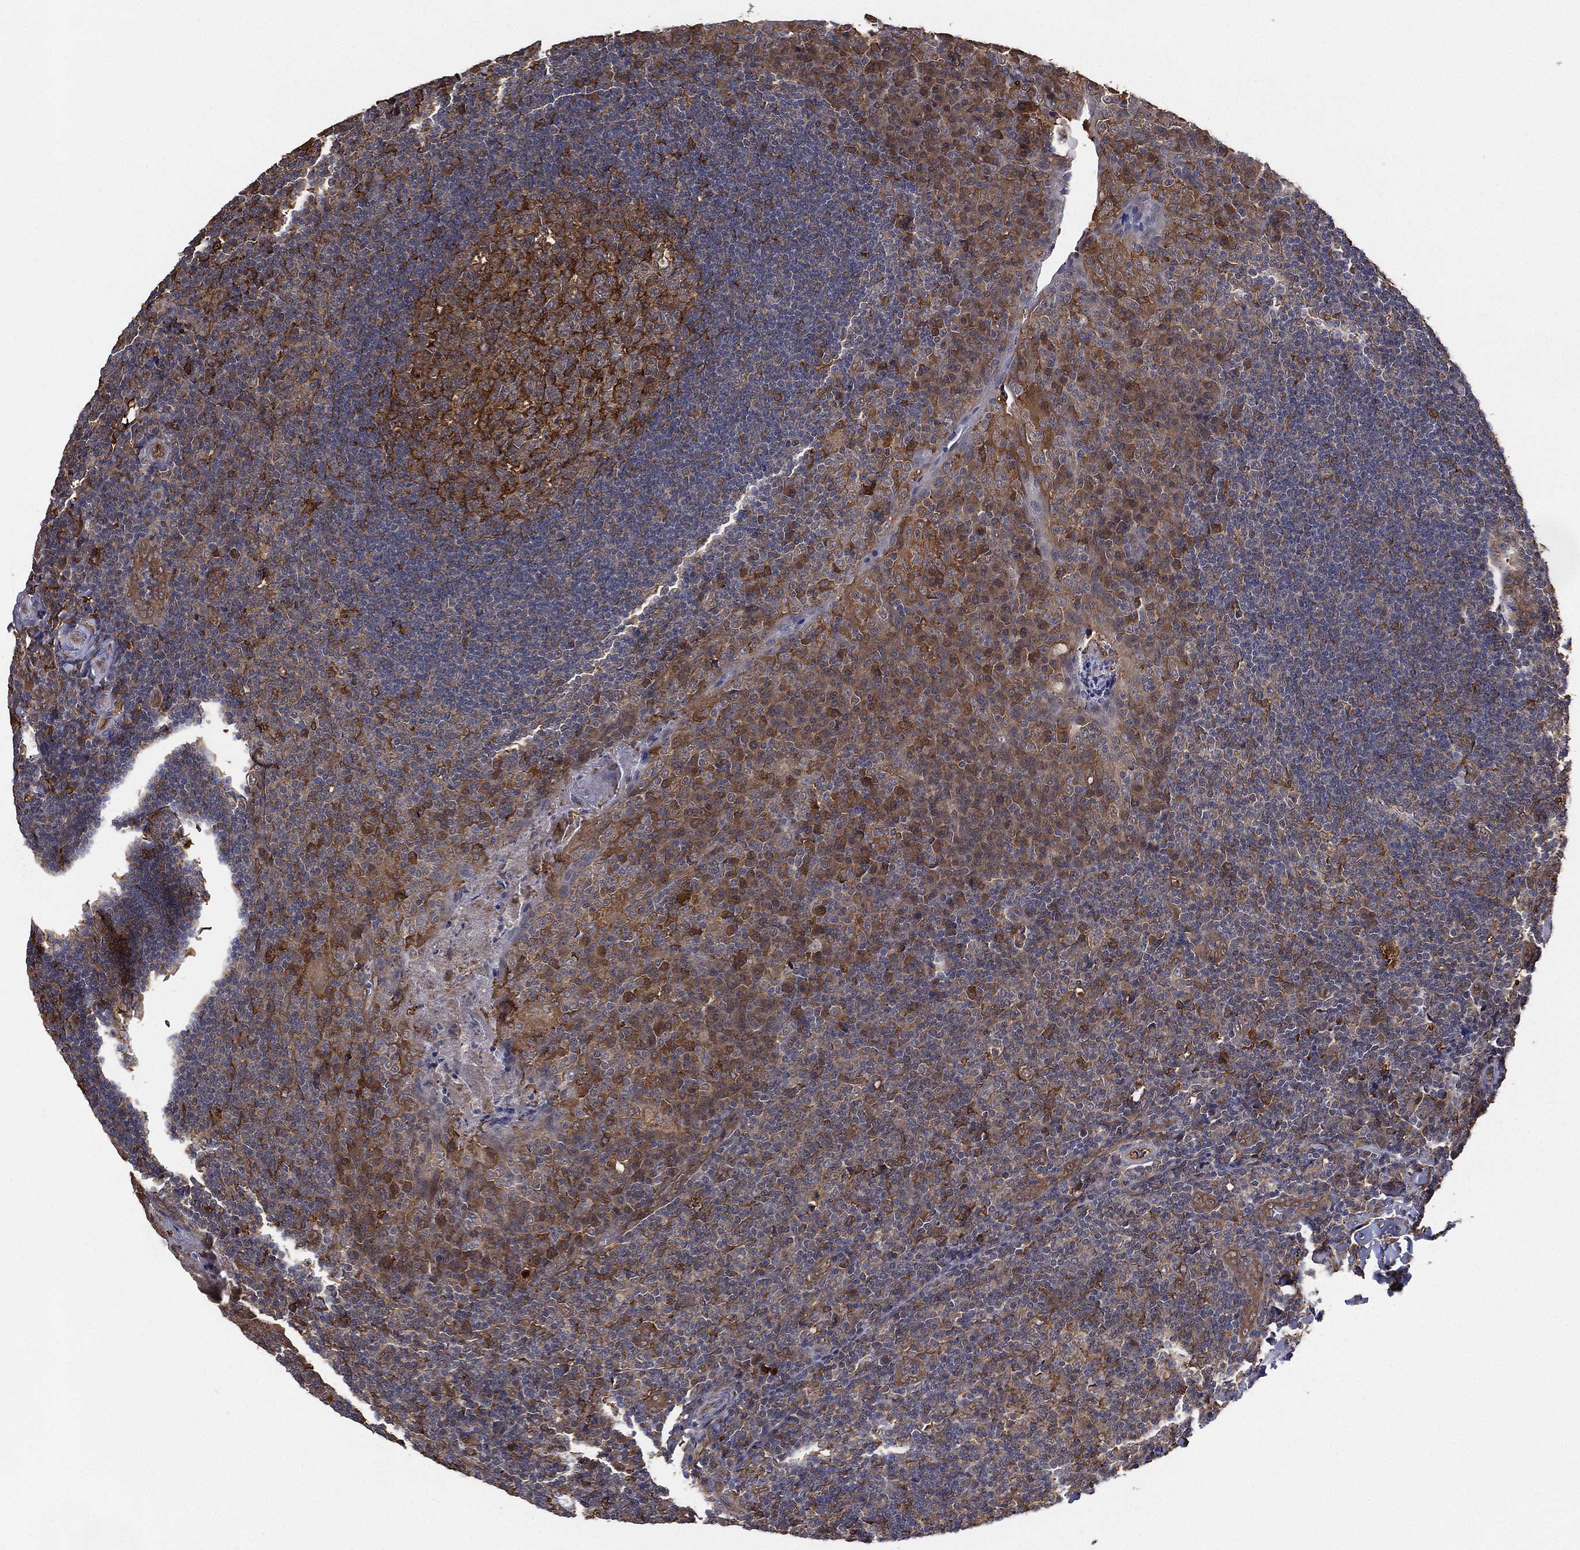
{"staining": {"intensity": "strong", "quantity": "<25%", "location": "cytoplasmic/membranous"}, "tissue": "tonsil", "cell_type": "Germinal center cells", "image_type": "normal", "snomed": [{"axis": "morphology", "description": "Normal tissue, NOS"}, {"axis": "topography", "description": "Tonsil"}], "caption": "Immunohistochemistry (DAB) staining of normal human tonsil demonstrates strong cytoplasmic/membranous protein staining in about <25% of germinal center cells.", "gene": "PSMG4", "patient": {"sex": "male", "age": 17}}